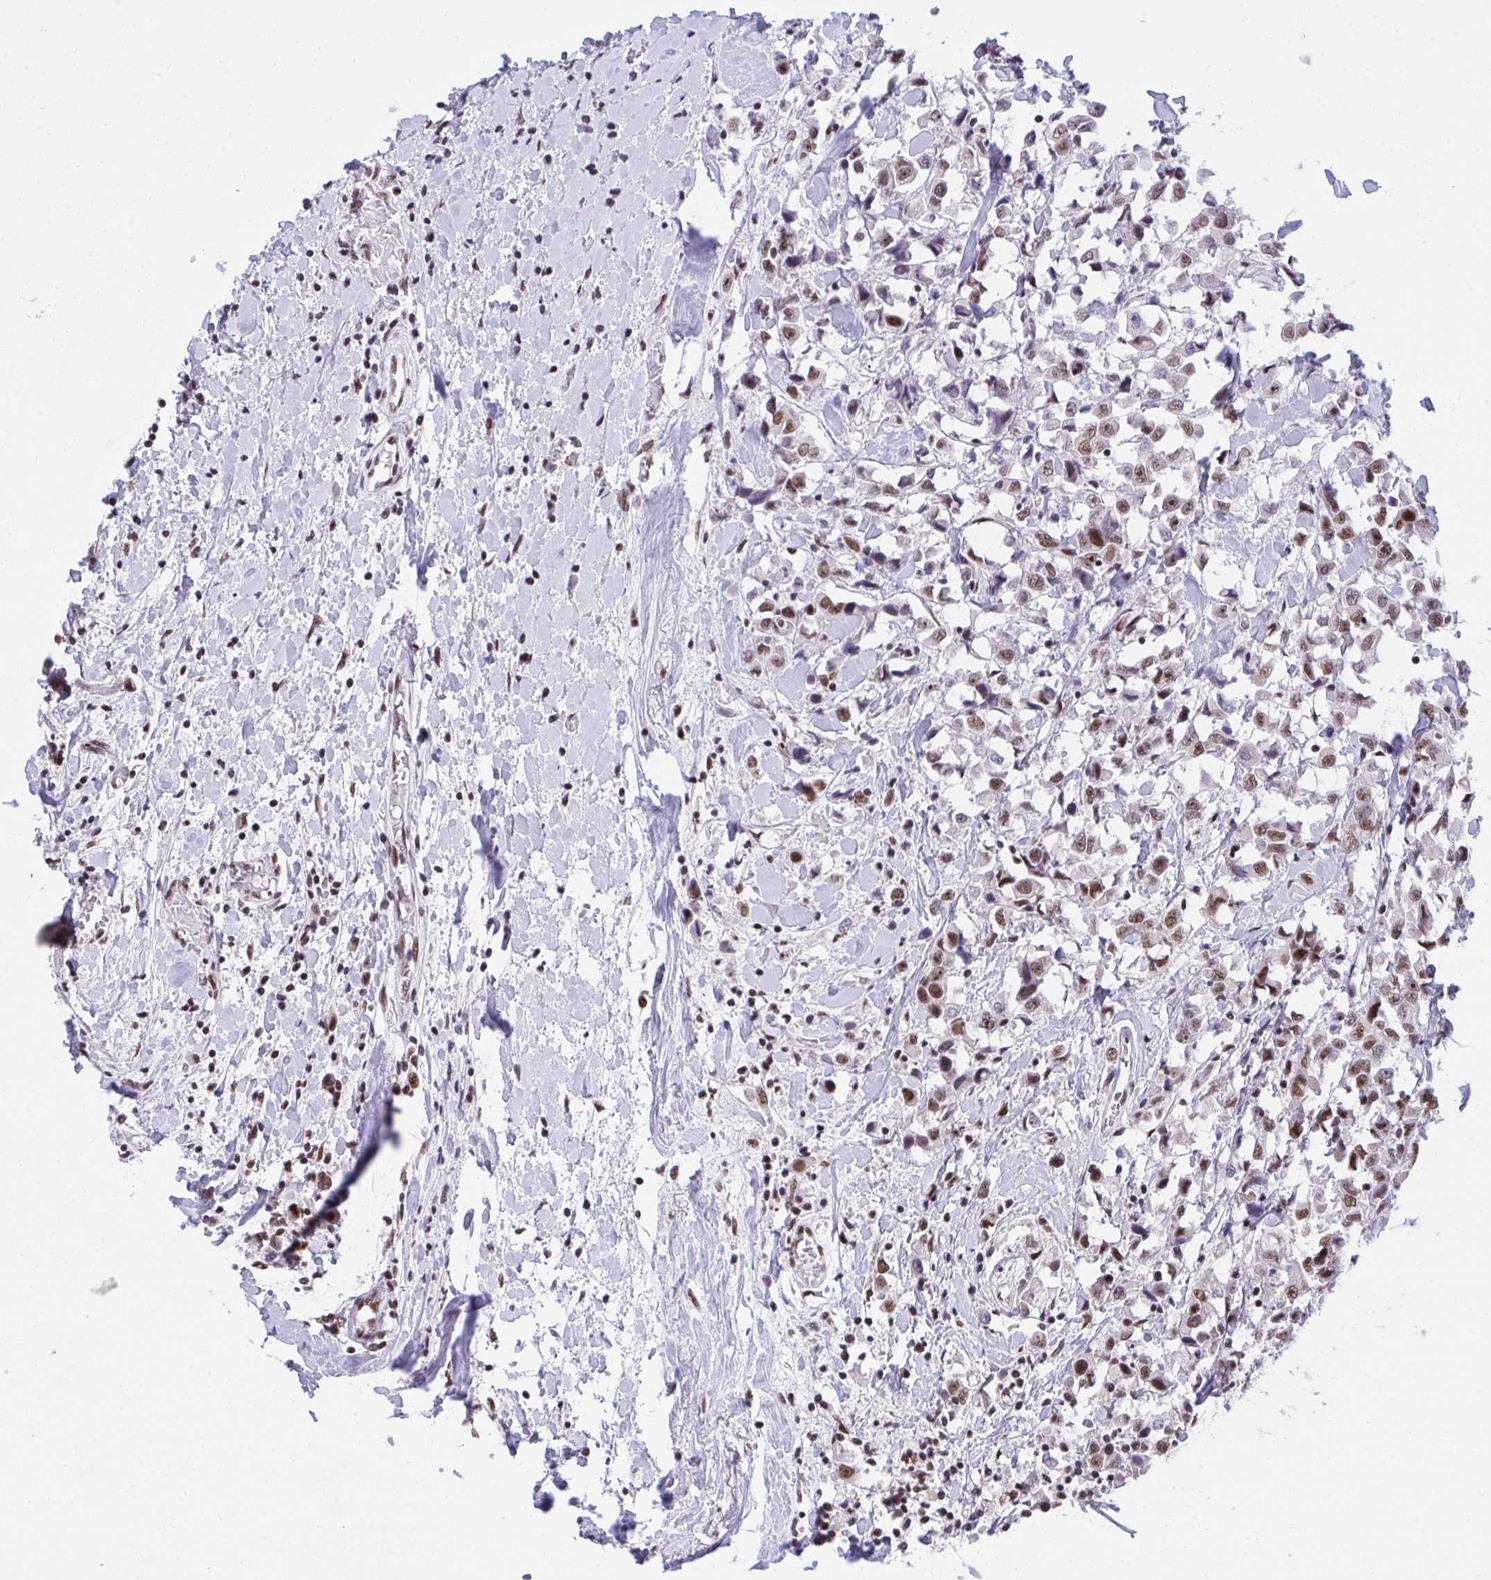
{"staining": {"intensity": "moderate", "quantity": ">75%", "location": "nuclear"}, "tissue": "breast cancer", "cell_type": "Tumor cells", "image_type": "cancer", "snomed": [{"axis": "morphology", "description": "Duct carcinoma"}, {"axis": "topography", "description": "Breast"}], "caption": "Immunohistochemistry (IHC) image of human breast infiltrating ductal carcinoma stained for a protein (brown), which demonstrates medium levels of moderate nuclear staining in about >75% of tumor cells.", "gene": "SYNE4", "patient": {"sex": "female", "age": 61}}